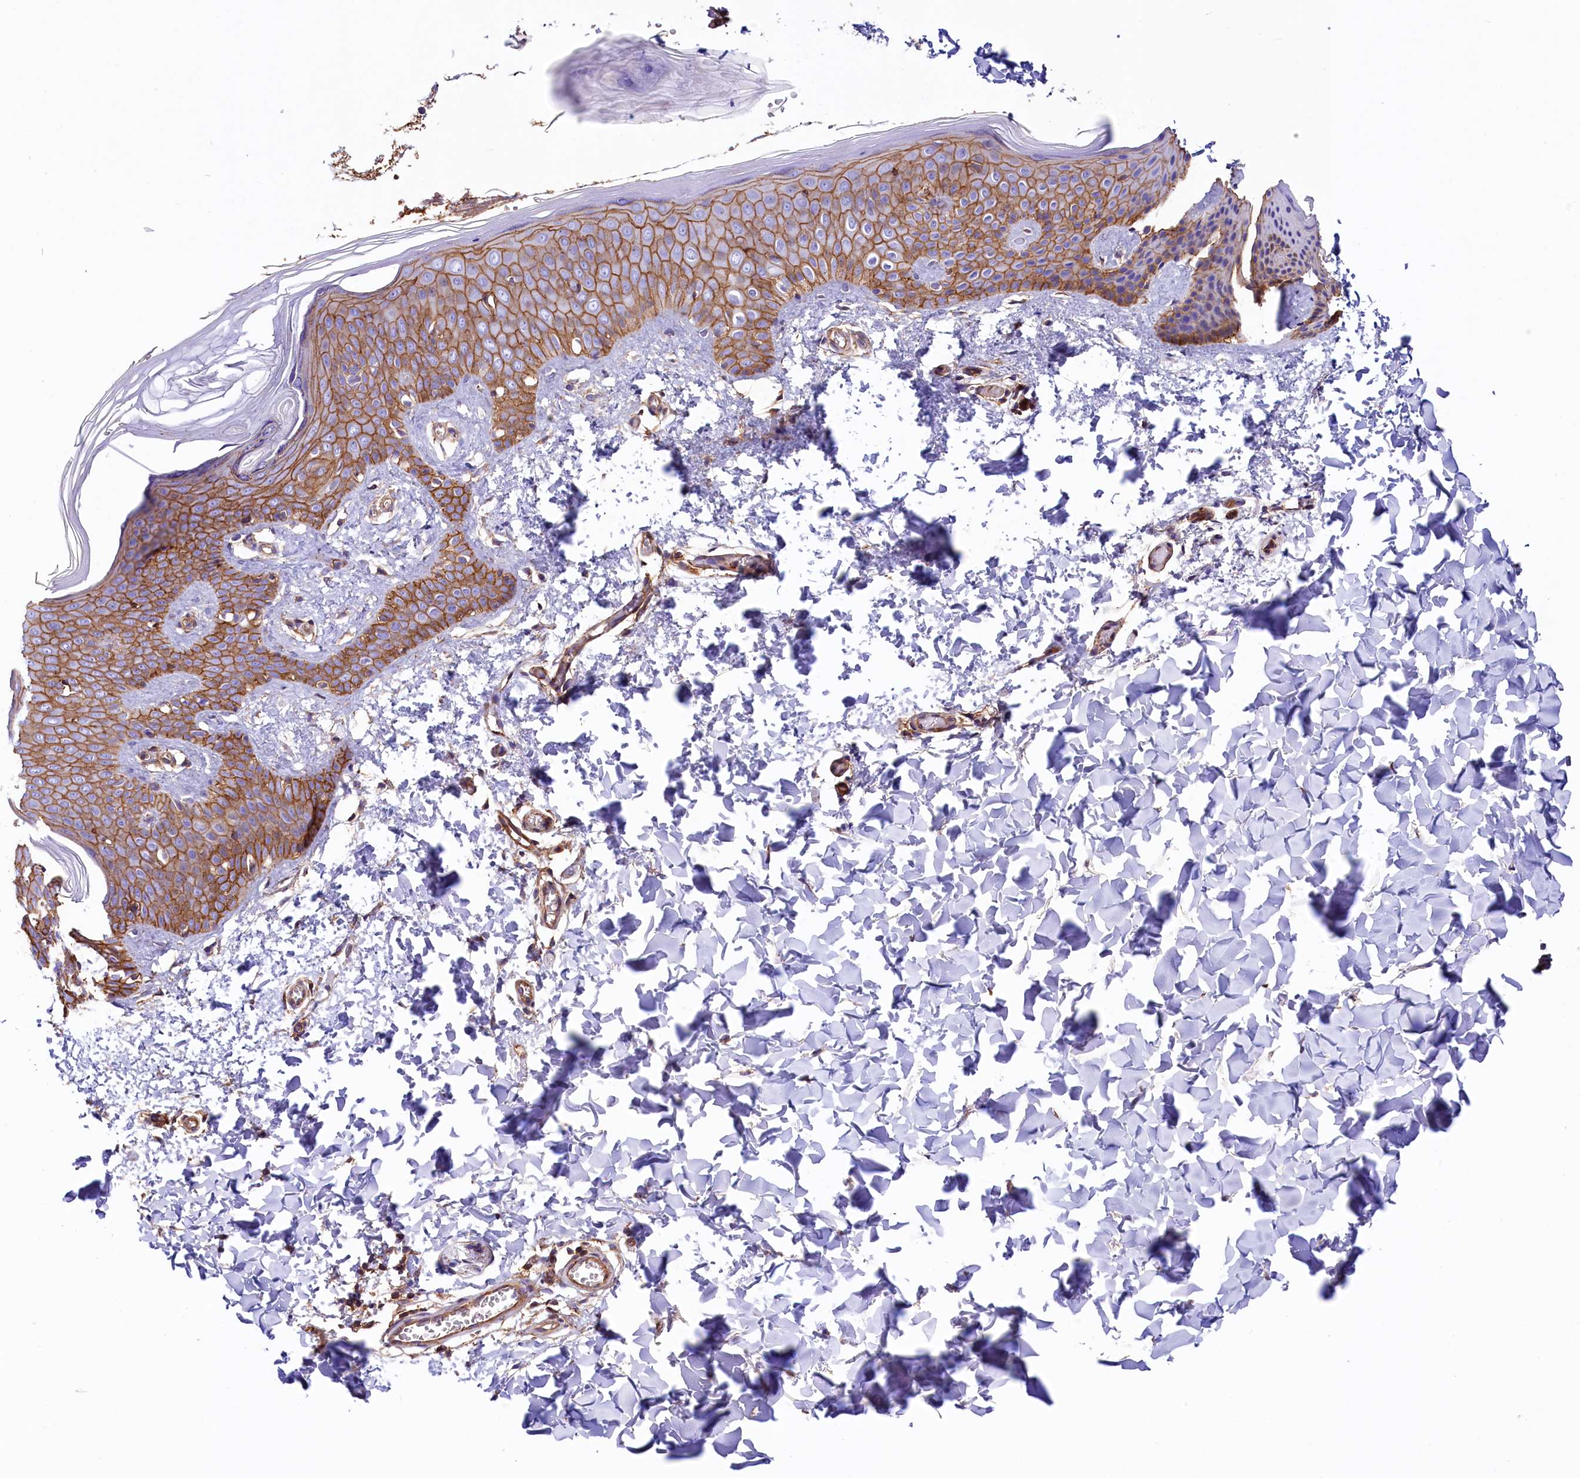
{"staining": {"intensity": "moderate", "quantity": ">75%", "location": "cytoplasmic/membranous"}, "tissue": "skin", "cell_type": "Fibroblasts", "image_type": "normal", "snomed": [{"axis": "morphology", "description": "Normal tissue, NOS"}, {"axis": "topography", "description": "Skin"}], "caption": "Immunohistochemical staining of unremarkable human skin reveals medium levels of moderate cytoplasmic/membranous positivity in approximately >75% of fibroblasts. (brown staining indicates protein expression, while blue staining denotes nuclei).", "gene": "ATP2B4", "patient": {"sex": "male", "age": 36}}